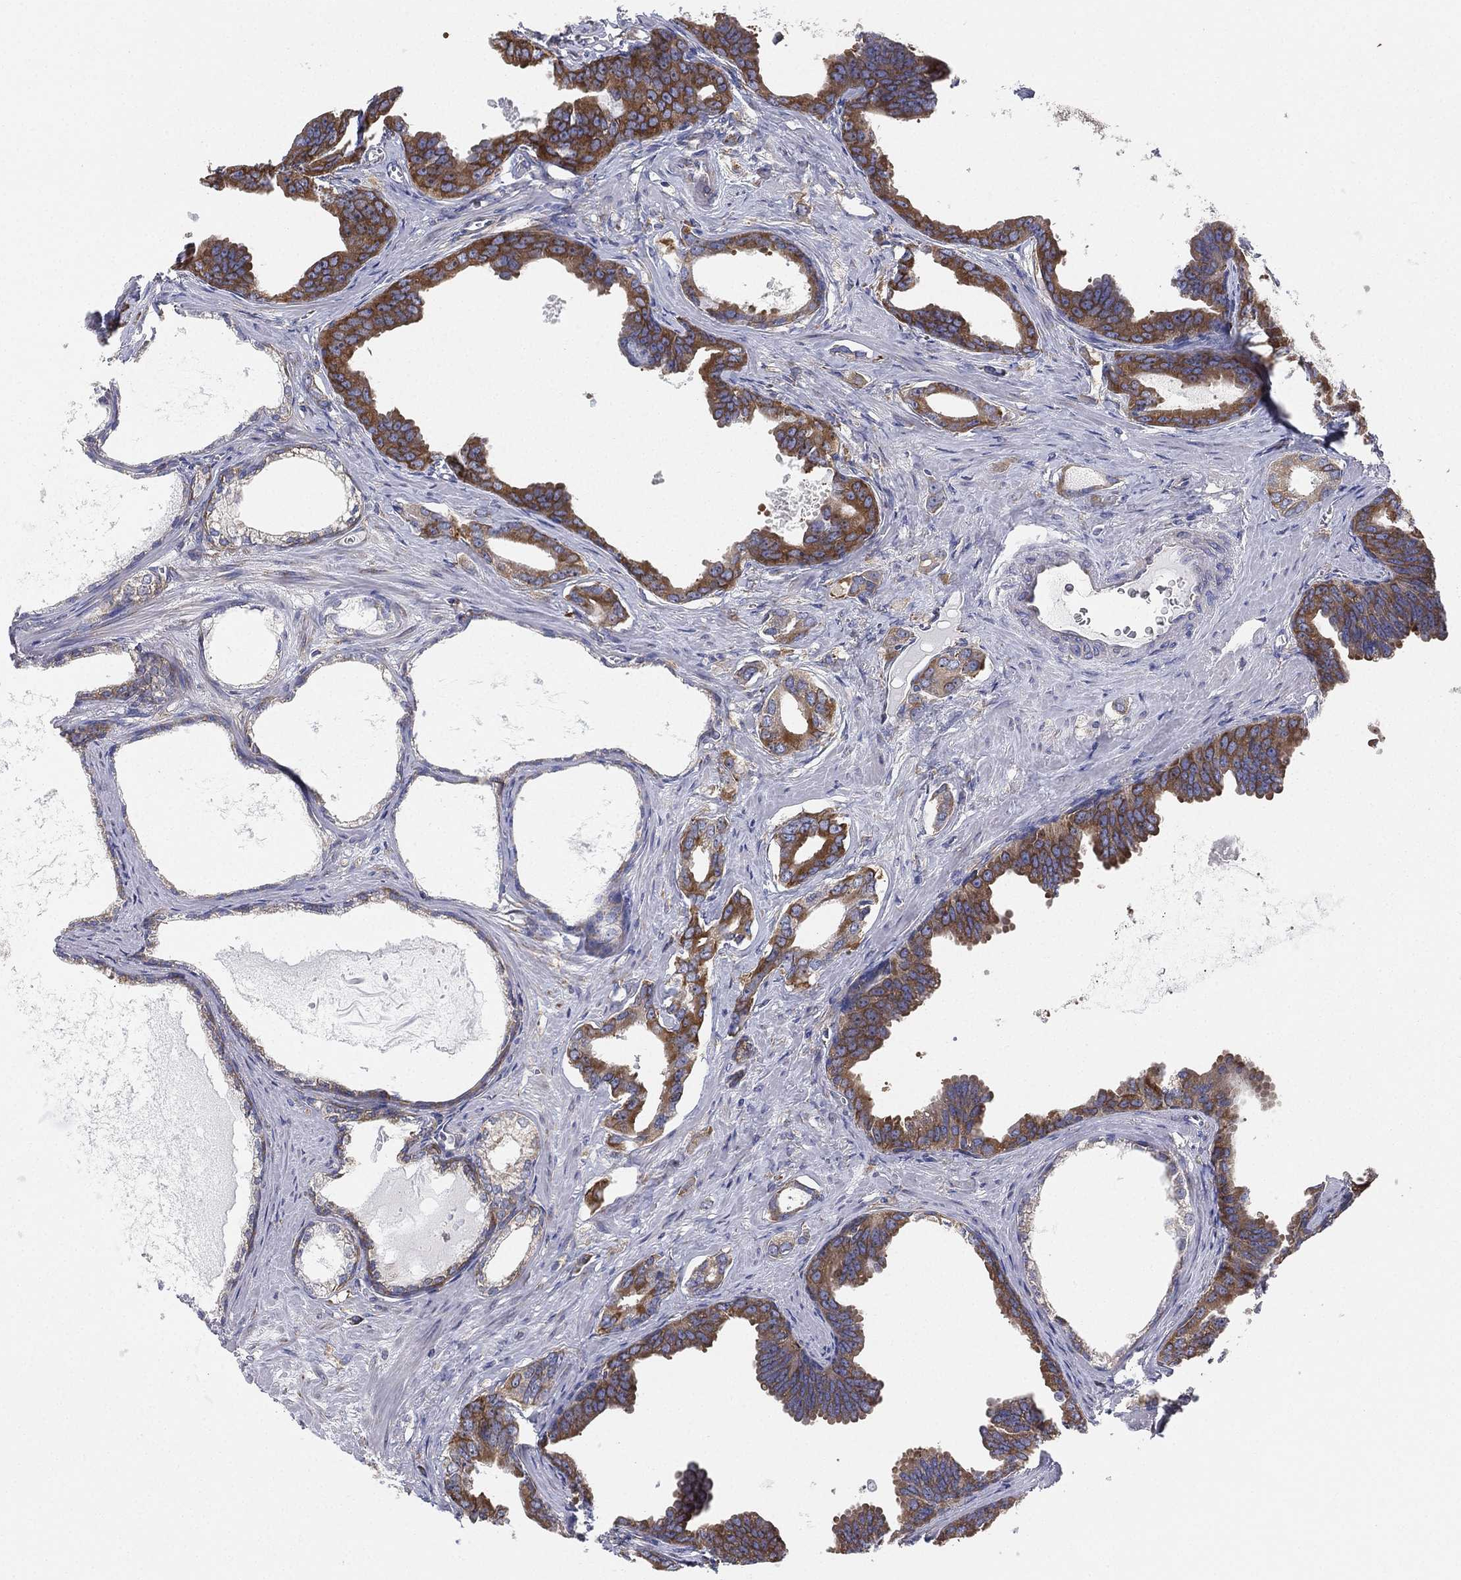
{"staining": {"intensity": "strong", "quantity": ">75%", "location": "cytoplasmic/membranous"}, "tissue": "prostate cancer", "cell_type": "Tumor cells", "image_type": "cancer", "snomed": [{"axis": "morphology", "description": "Adenocarcinoma, NOS"}, {"axis": "topography", "description": "Prostate"}], "caption": "A brown stain labels strong cytoplasmic/membranous expression of a protein in prostate cancer tumor cells.", "gene": "FARSA", "patient": {"sex": "male", "age": 66}}